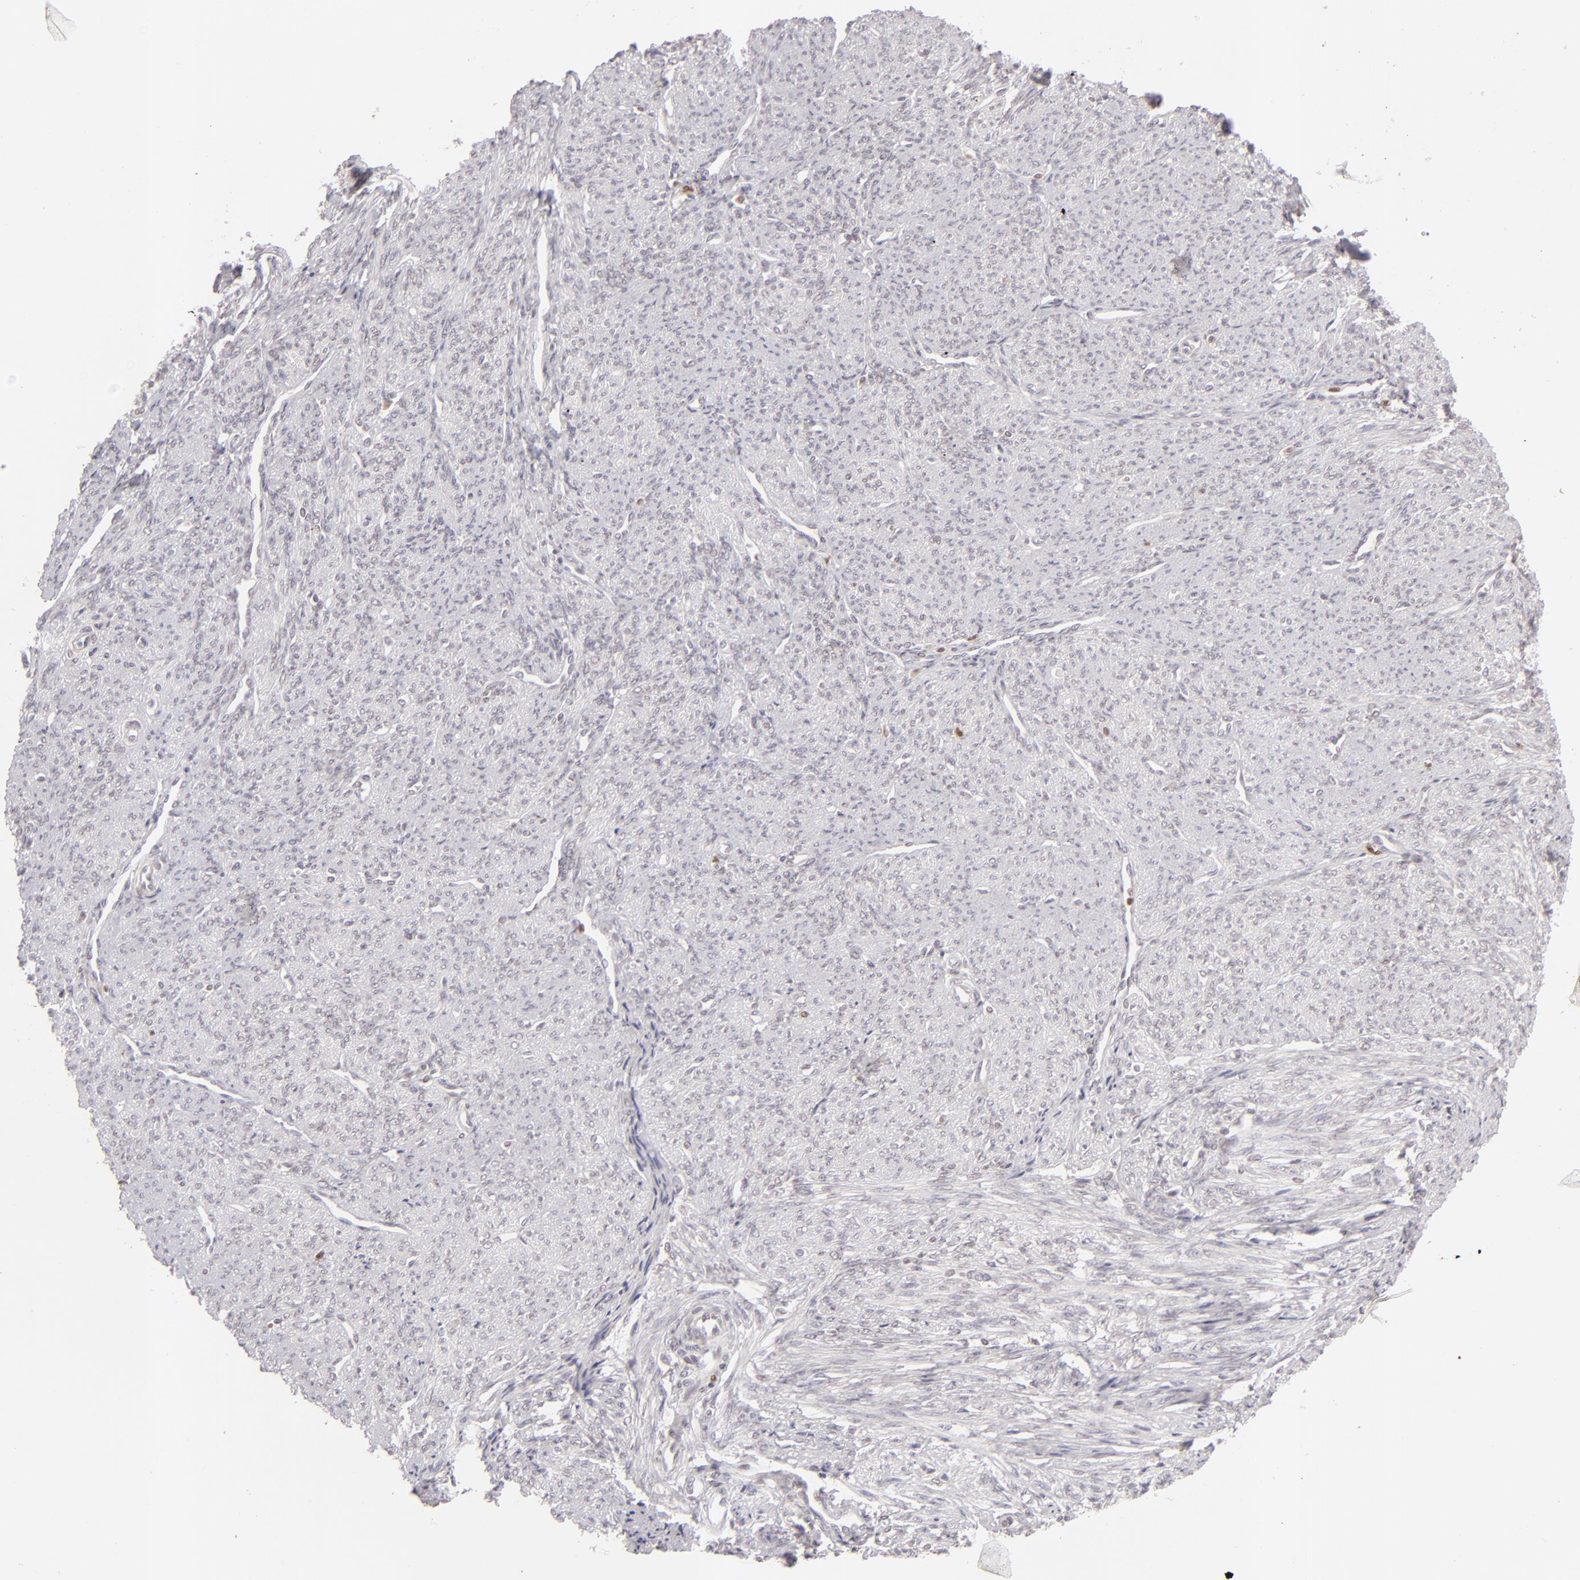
{"staining": {"intensity": "negative", "quantity": "none", "location": "none"}, "tissue": "smooth muscle", "cell_type": "Smooth muscle cells", "image_type": "normal", "snomed": [{"axis": "morphology", "description": "Normal tissue, NOS"}, {"axis": "topography", "description": "Cervix"}, {"axis": "topography", "description": "Endometrium"}], "caption": "This is an immunohistochemistry photomicrograph of normal smooth muscle. There is no positivity in smooth muscle cells.", "gene": "FEN1", "patient": {"sex": "female", "age": 65}}